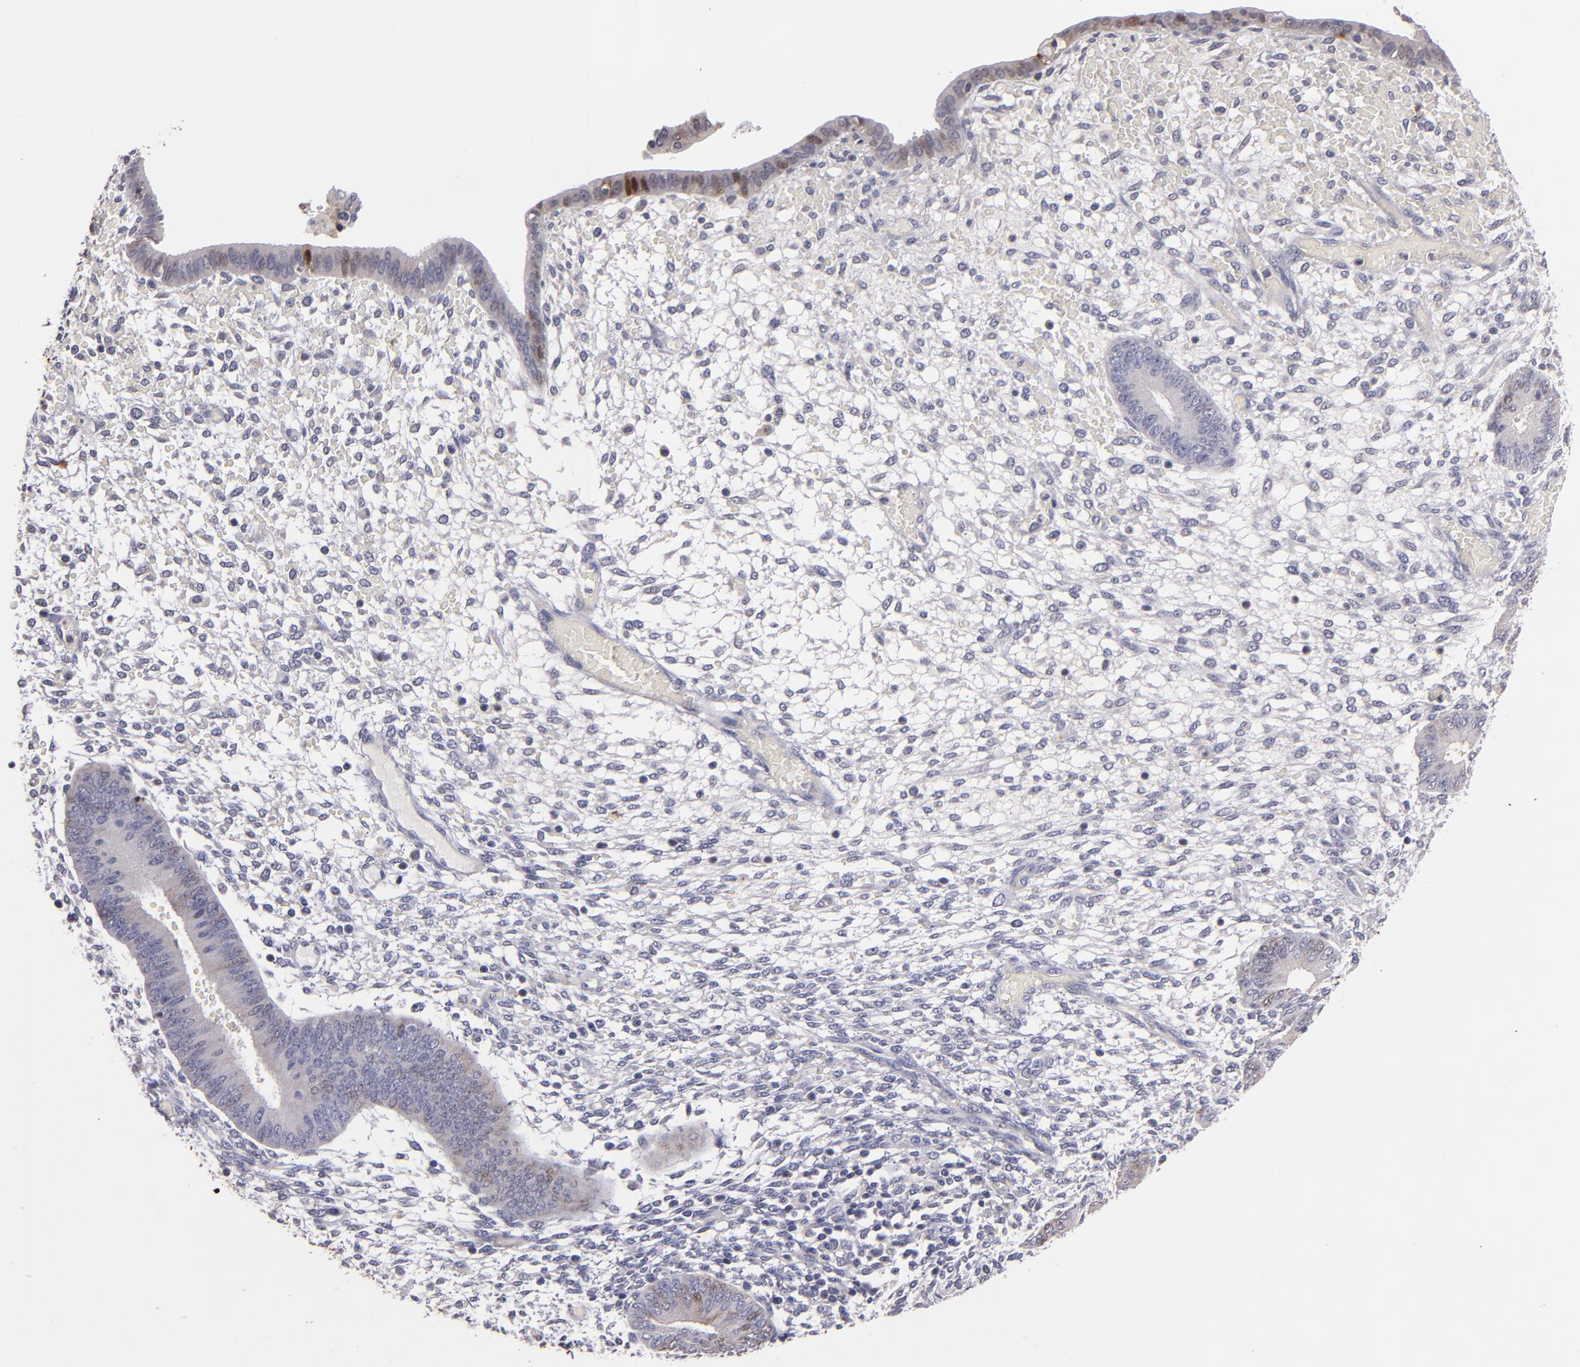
{"staining": {"intensity": "negative", "quantity": "none", "location": "none"}, "tissue": "endometrium", "cell_type": "Cells in endometrial stroma", "image_type": "normal", "snomed": [{"axis": "morphology", "description": "Normal tissue, NOS"}, {"axis": "topography", "description": "Endometrium"}], "caption": "A micrograph of human endometrium is negative for staining in cells in endometrial stroma. (DAB IHC with hematoxylin counter stain).", "gene": "S100A1", "patient": {"sex": "female", "age": 42}}